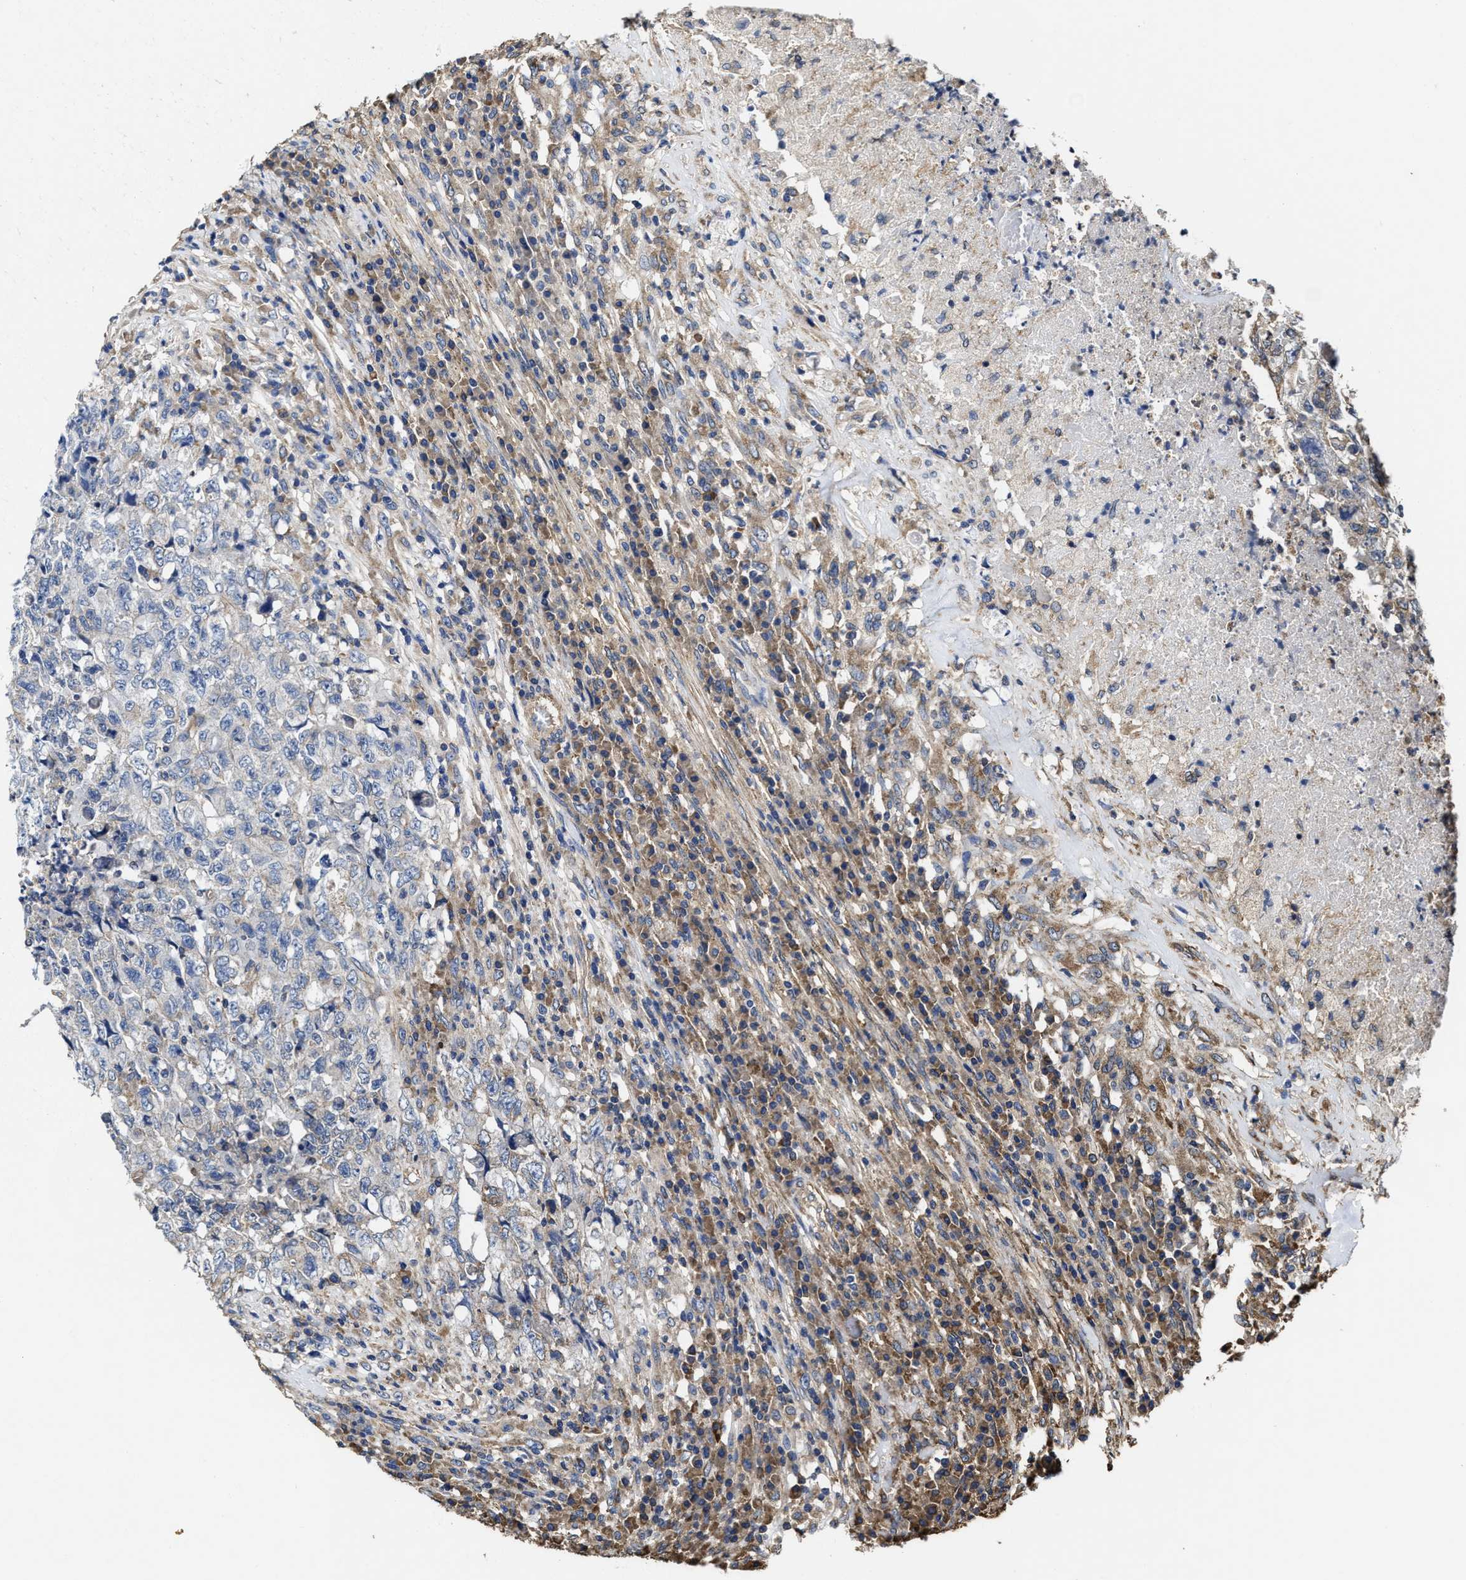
{"staining": {"intensity": "weak", "quantity": "<25%", "location": "cytoplasmic/membranous"}, "tissue": "testis cancer", "cell_type": "Tumor cells", "image_type": "cancer", "snomed": [{"axis": "morphology", "description": "Necrosis, NOS"}, {"axis": "morphology", "description": "Carcinoma, Embryonal, NOS"}, {"axis": "topography", "description": "Testis"}], "caption": "An image of human testis cancer (embryonal carcinoma) is negative for staining in tumor cells.", "gene": "SFXN4", "patient": {"sex": "male", "age": 19}}